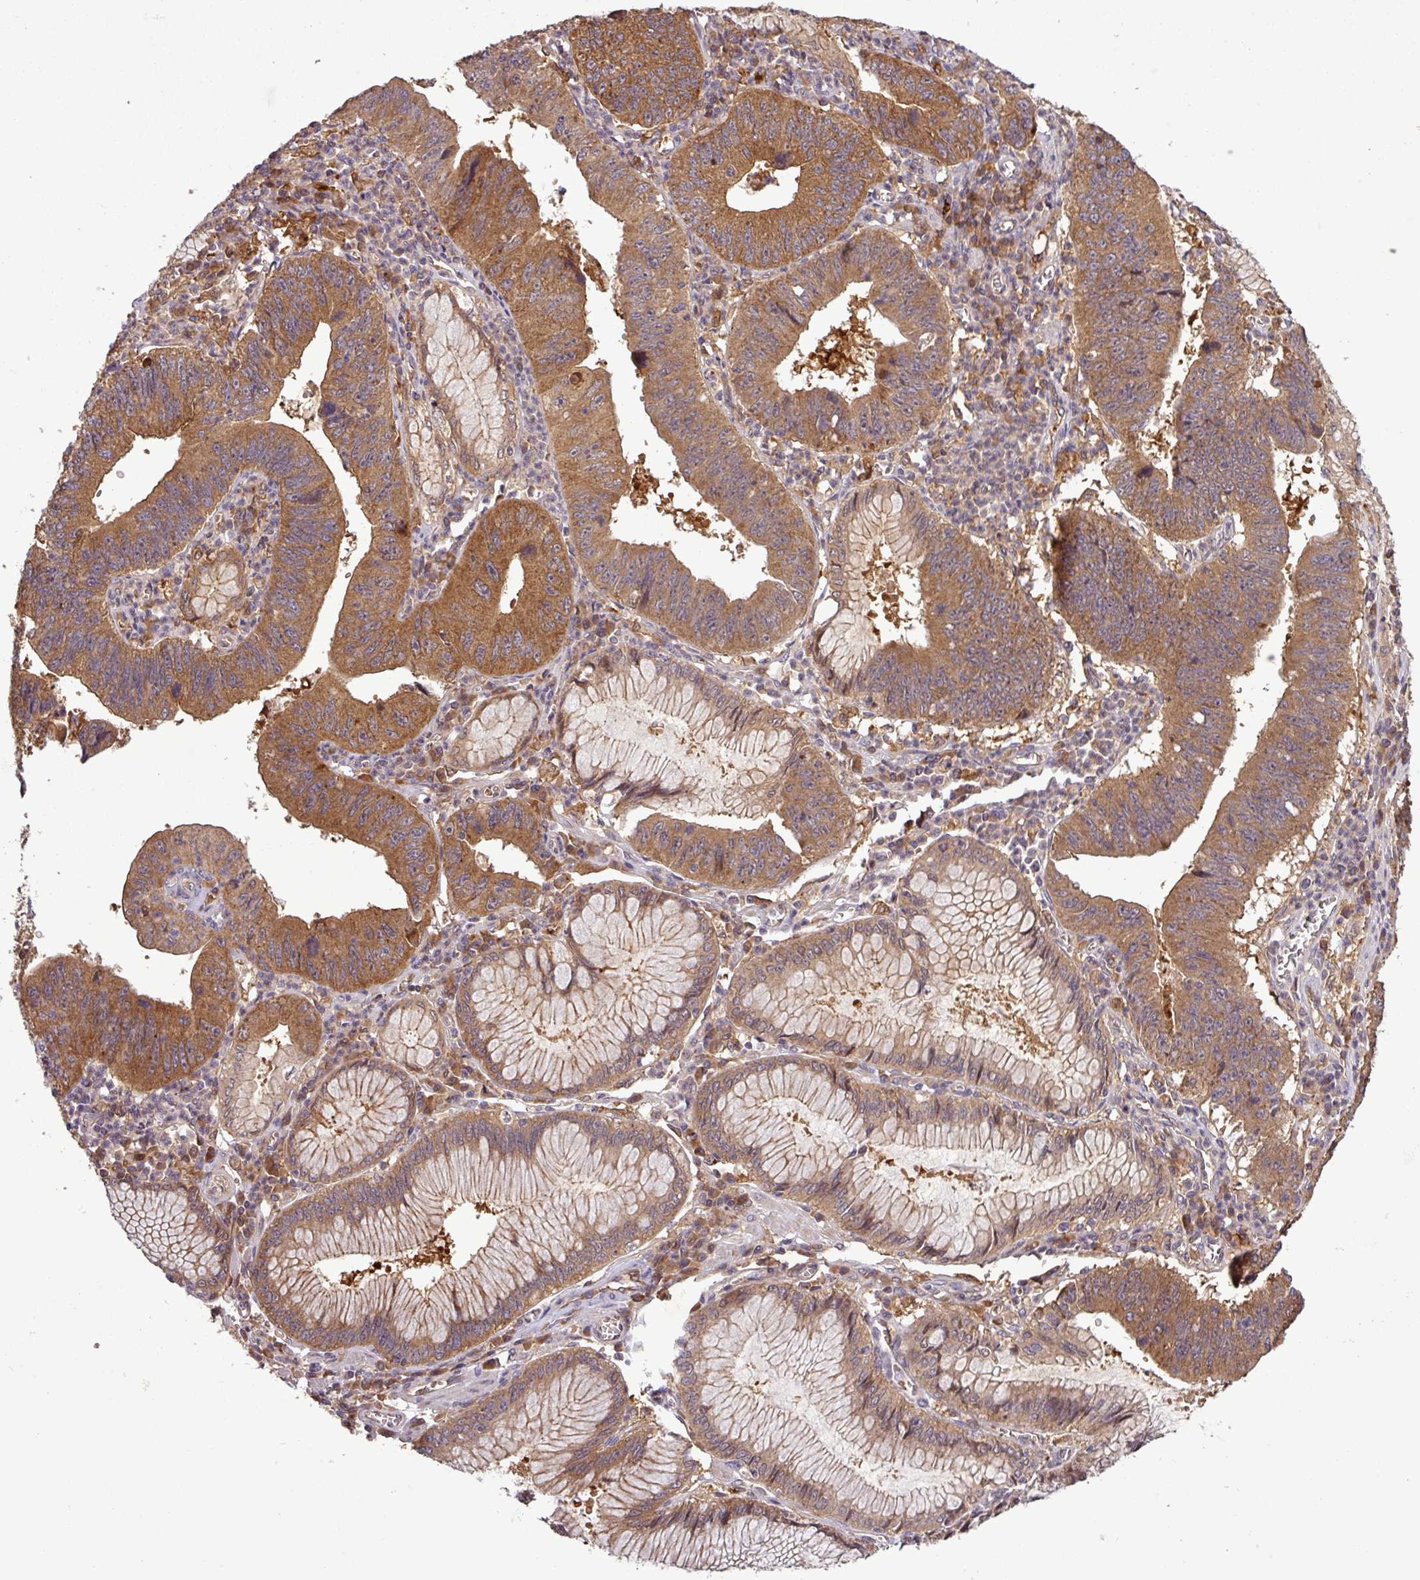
{"staining": {"intensity": "strong", "quantity": ">75%", "location": "cytoplasmic/membranous"}, "tissue": "stomach cancer", "cell_type": "Tumor cells", "image_type": "cancer", "snomed": [{"axis": "morphology", "description": "Adenocarcinoma, NOS"}, {"axis": "topography", "description": "Stomach"}], "caption": "This photomicrograph reveals immunohistochemistry (IHC) staining of human stomach cancer (adenocarcinoma), with high strong cytoplasmic/membranous expression in about >75% of tumor cells.", "gene": "SIRPB2", "patient": {"sex": "male", "age": 59}}